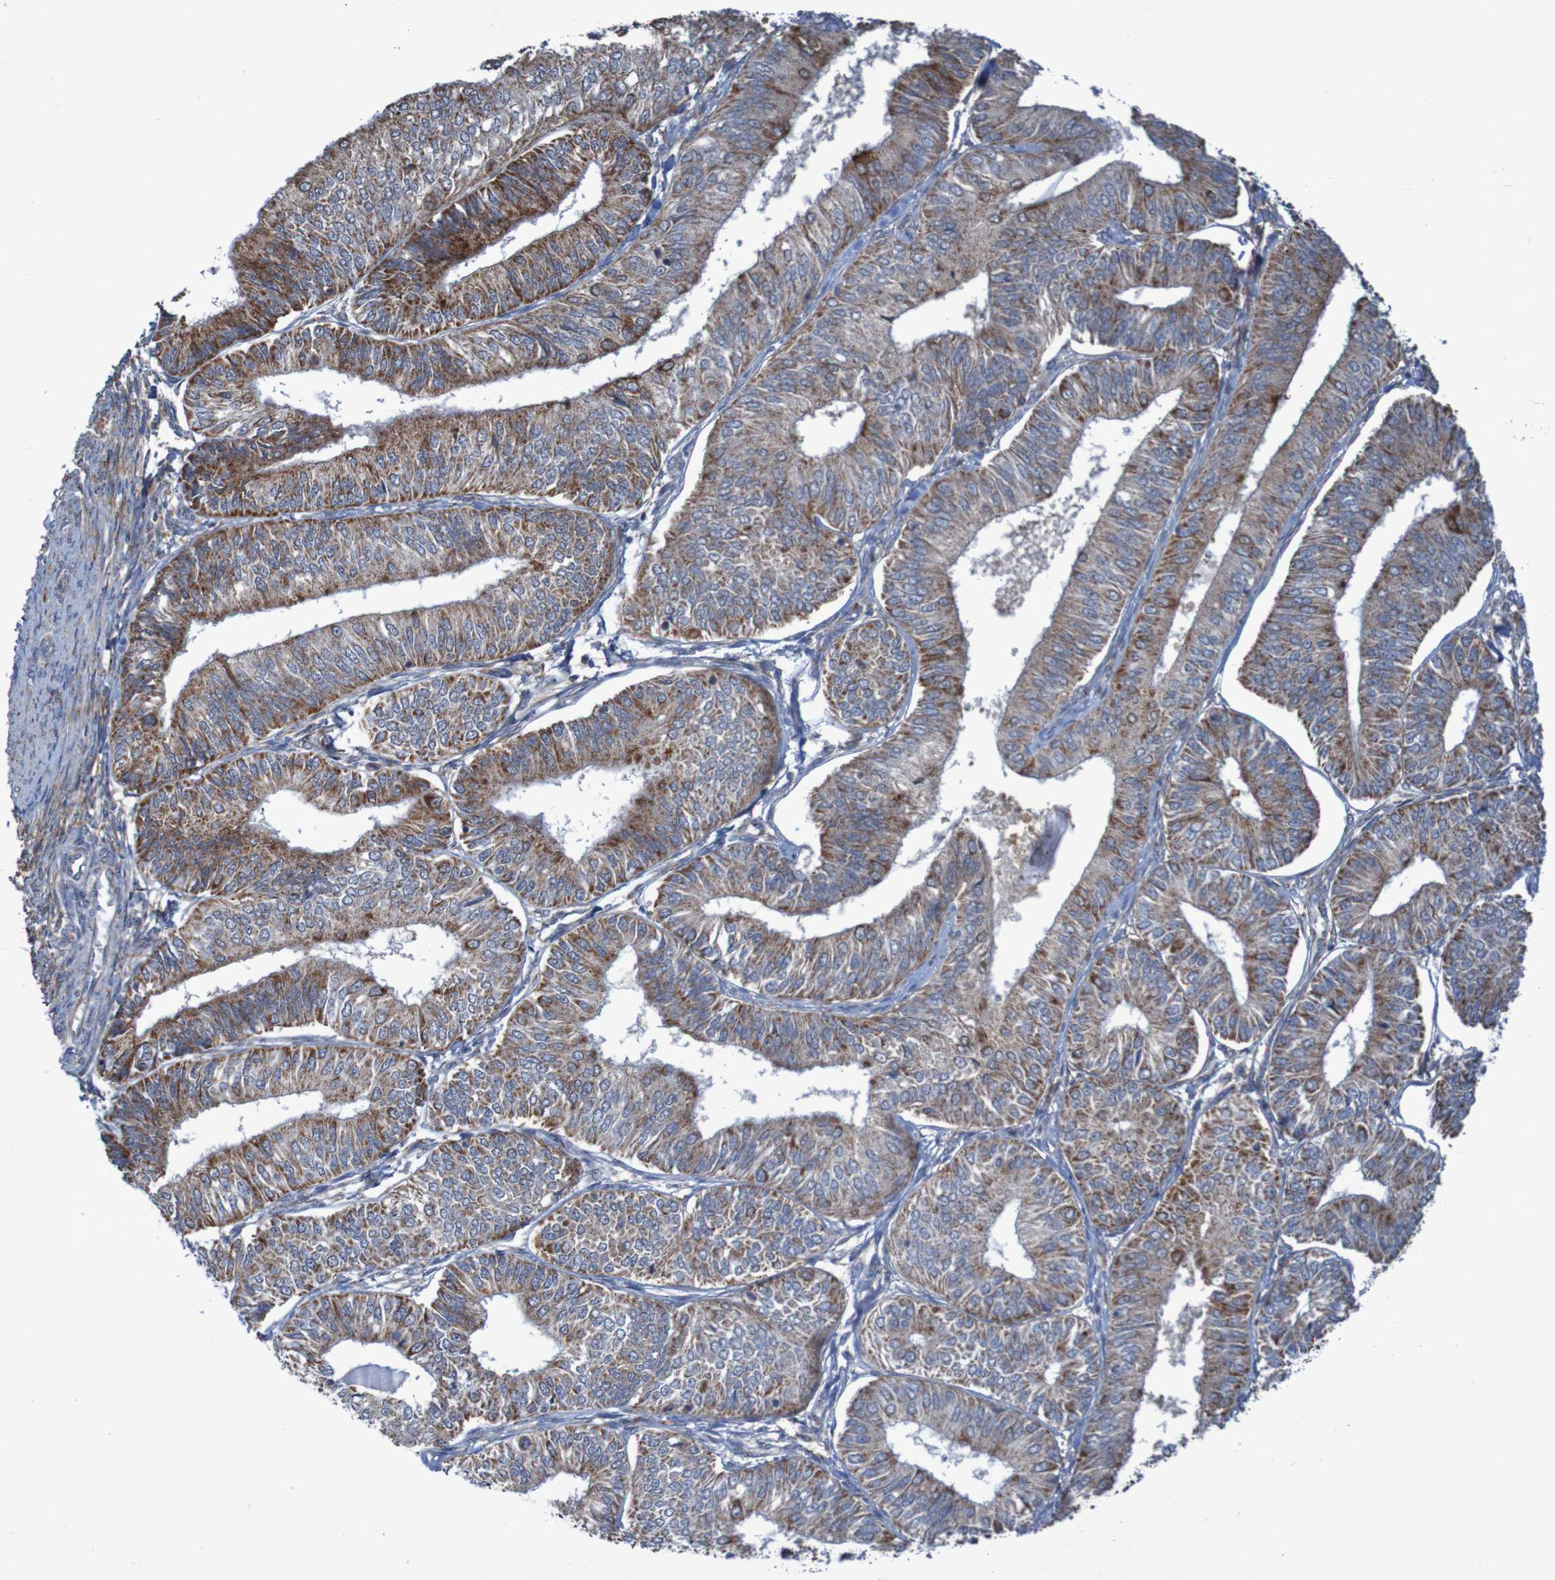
{"staining": {"intensity": "moderate", "quantity": ">75%", "location": "cytoplasmic/membranous"}, "tissue": "endometrial cancer", "cell_type": "Tumor cells", "image_type": "cancer", "snomed": [{"axis": "morphology", "description": "Adenocarcinoma, NOS"}, {"axis": "topography", "description": "Endometrium"}], "caption": "Brown immunohistochemical staining in human endometrial cancer (adenocarcinoma) displays moderate cytoplasmic/membranous expression in approximately >75% of tumor cells.", "gene": "CCDC51", "patient": {"sex": "female", "age": 58}}